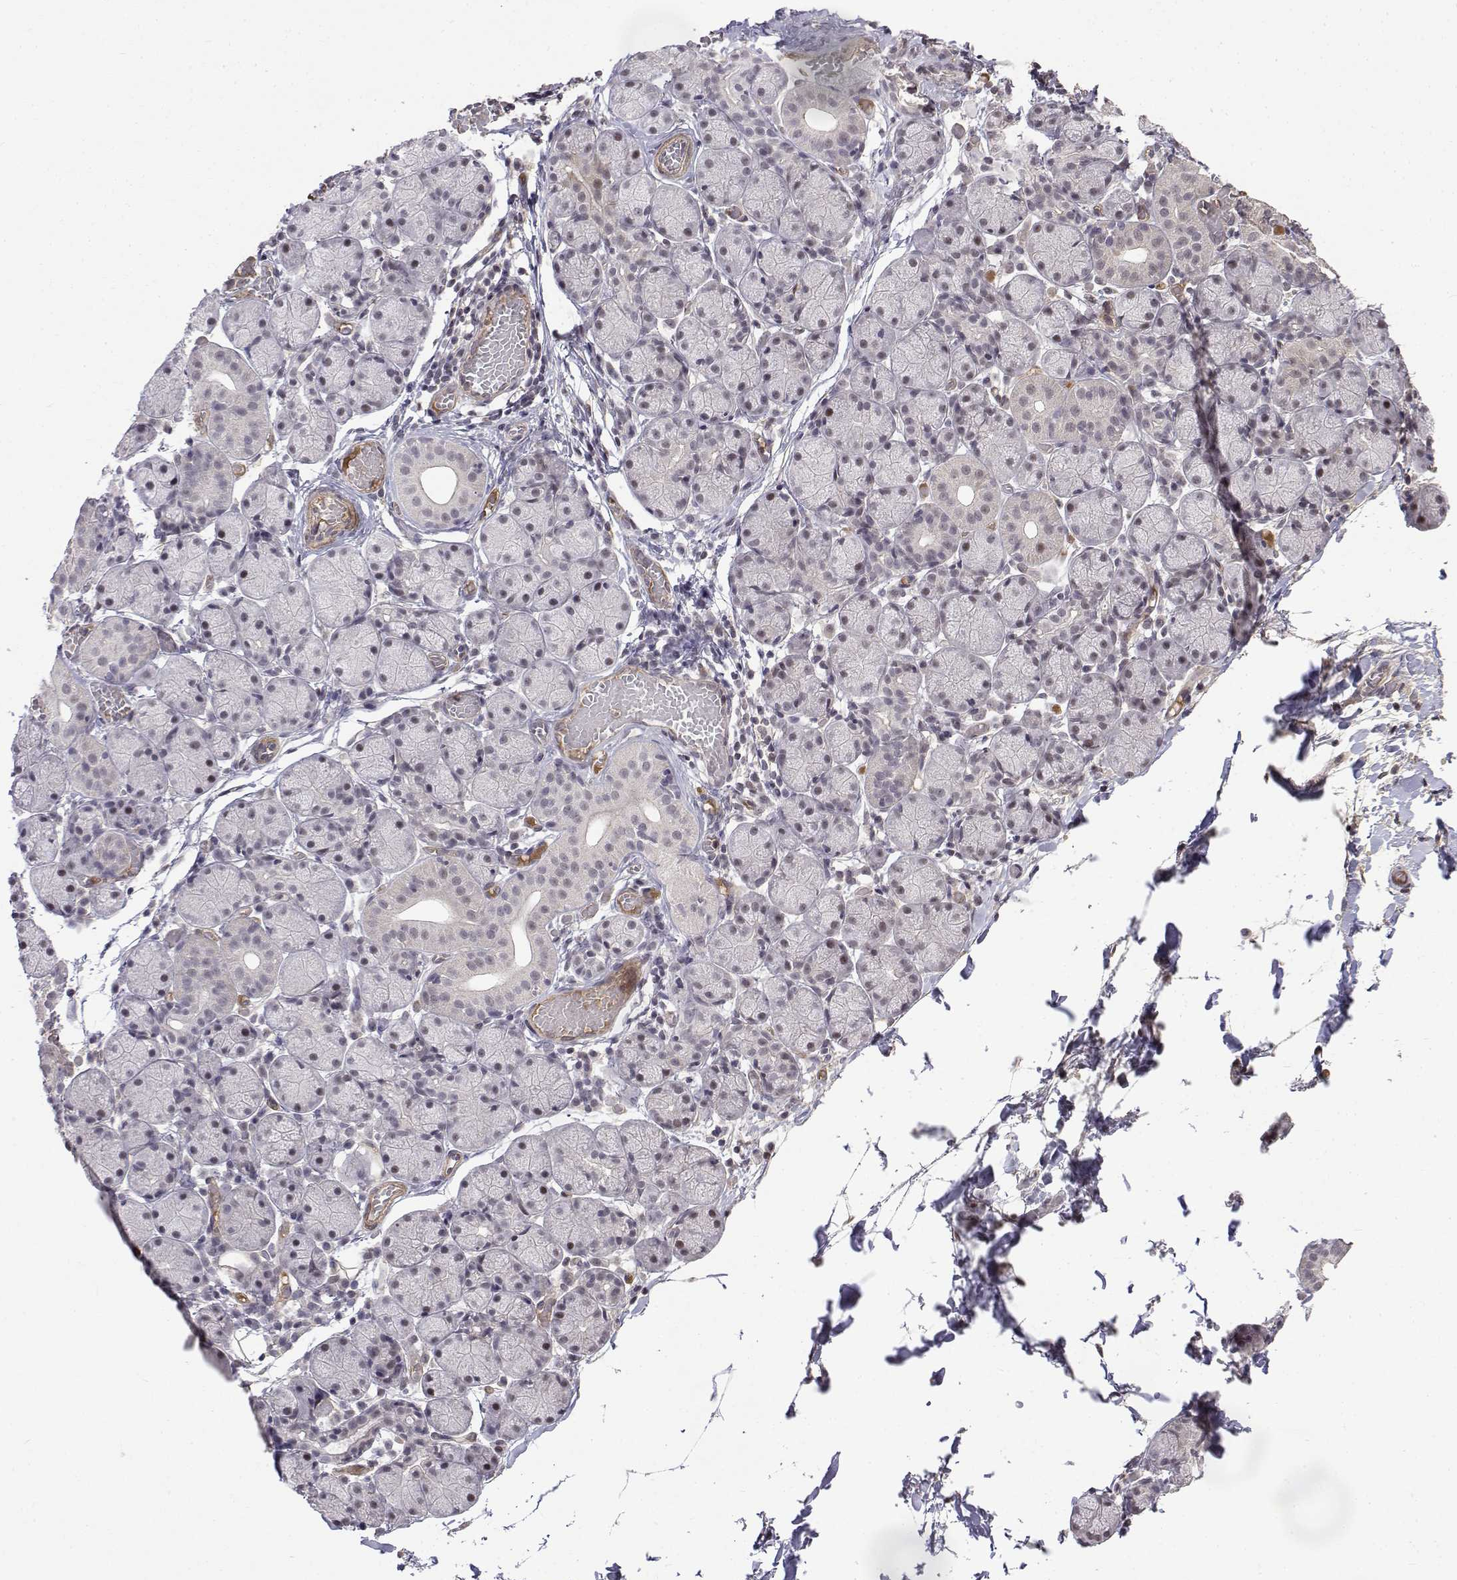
{"staining": {"intensity": "moderate", "quantity": "<25%", "location": "nuclear"}, "tissue": "salivary gland", "cell_type": "Glandular cells", "image_type": "normal", "snomed": [{"axis": "morphology", "description": "Normal tissue, NOS"}, {"axis": "topography", "description": "Salivary gland"}], "caption": "Protein analysis of benign salivary gland displays moderate nuclear expression in approximately <25% of glandular cells. The protein of interest is shown in brown color, while the nuclei are stained blue.", "gene": "ITGA7", "patient": {"sex": "female", "age": 24}}